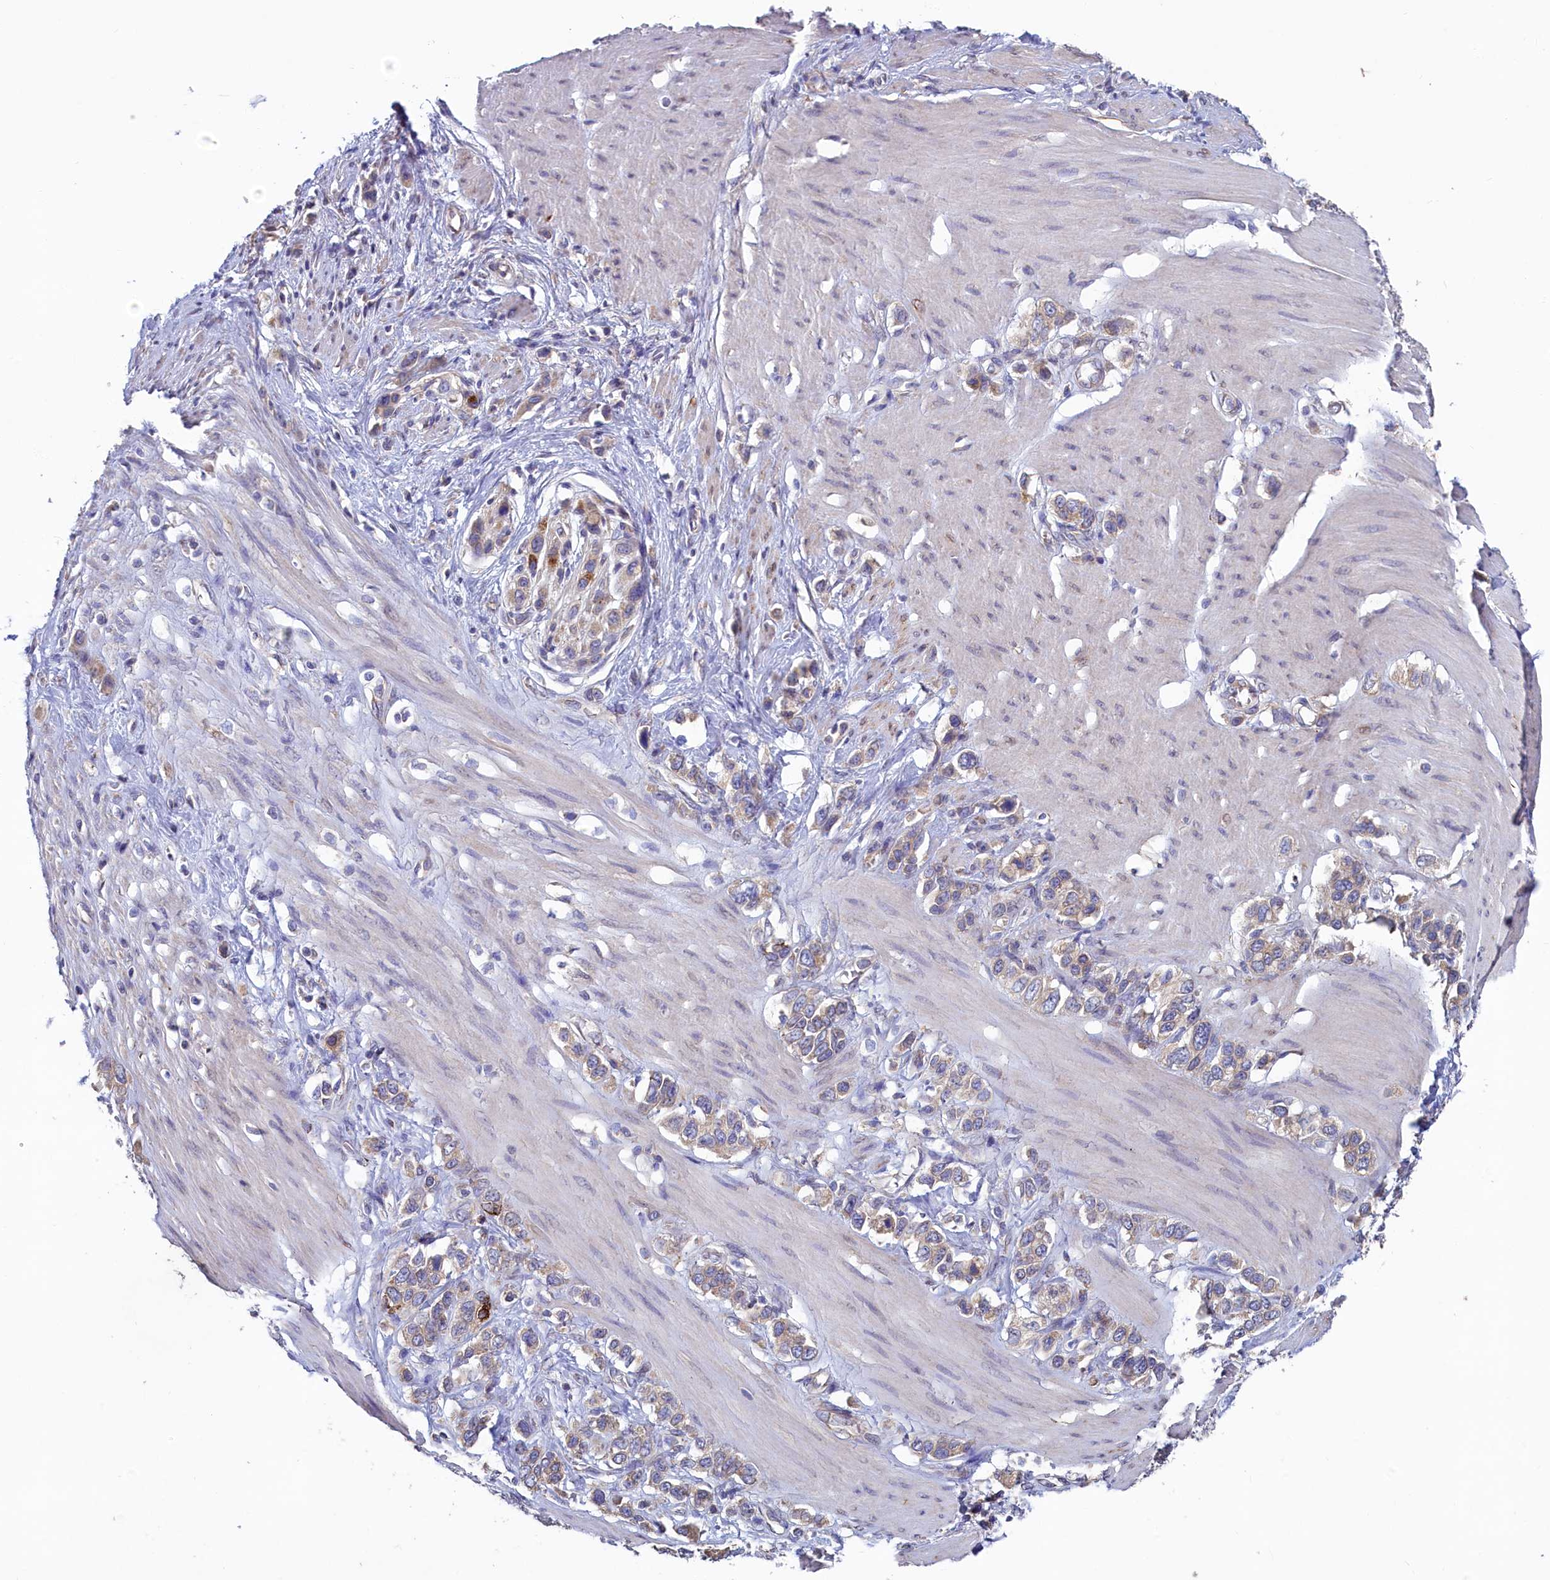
{"staining": {"intensity": "moderate", "quantity": "25%-75%", "location": "cytoplasmic/membranous"}, "tissue": "stomach cancer", "cell_type": "Tumor cells", "image_type": "cancer", "snomed": [{"axis": "morphology", "description": "Adenocarcinoma, NOS"}, {"axis": "morphology", "description": "Adenocarcinoma, High grade"}, {"axis": "topography", "description": "Stomach, upper"}, {"axis": "topography", "description": "Stomach, lower"}], "caption": "Moderate cytoplasmic/membranous positivity for a protein is present in approximately 25%-75% of tumor cells of stomach adenocarcinoma using immunohistochemistry (IHC).", "gene": "SPATA2L", "patient": {"sex": "female", "age": 65}}